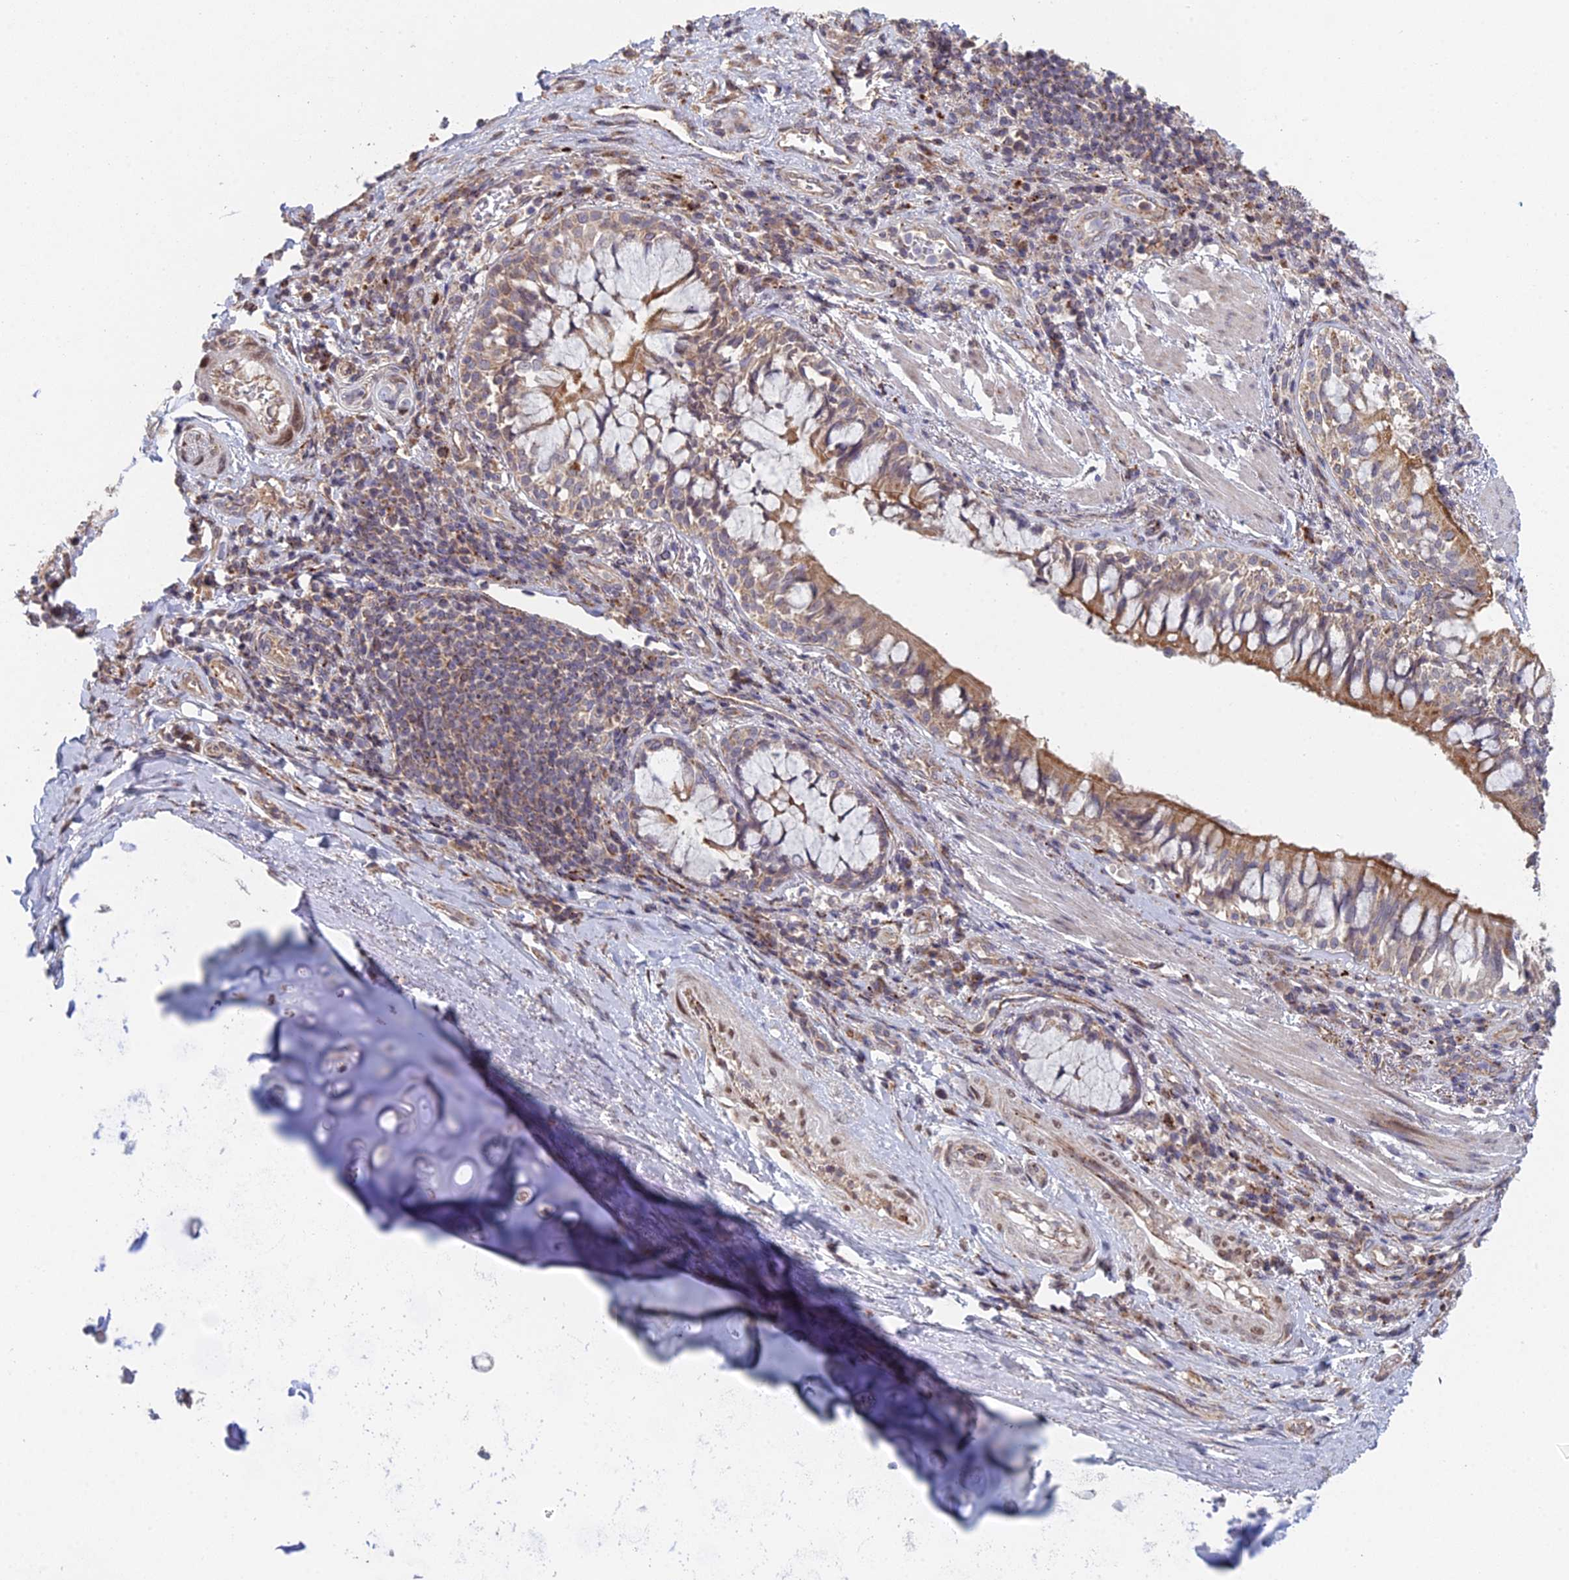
{"staining": {"intensity": "weak", "quantity": "<25%", "location": "cytoplasmic/membranous"}, "tissue": "adipose tissue", "cell_type": "Adipocytes", "image_type": "normal", "snomed": [{"axis": "morphology", "description": "Normal tissue, NOS"}, {"axis": "morphology", "description": "Squamous cell carcinoma, NOS"}, {"axis": "topography", "description": "Bronchus"}, {"axis": "topography", "description": "Lung"}], "caption": "The image shows no staining of adipocytes in benign adipose tissue.", "gene": "FOXS1", "patient": {"sex": "male", "age": 64}}